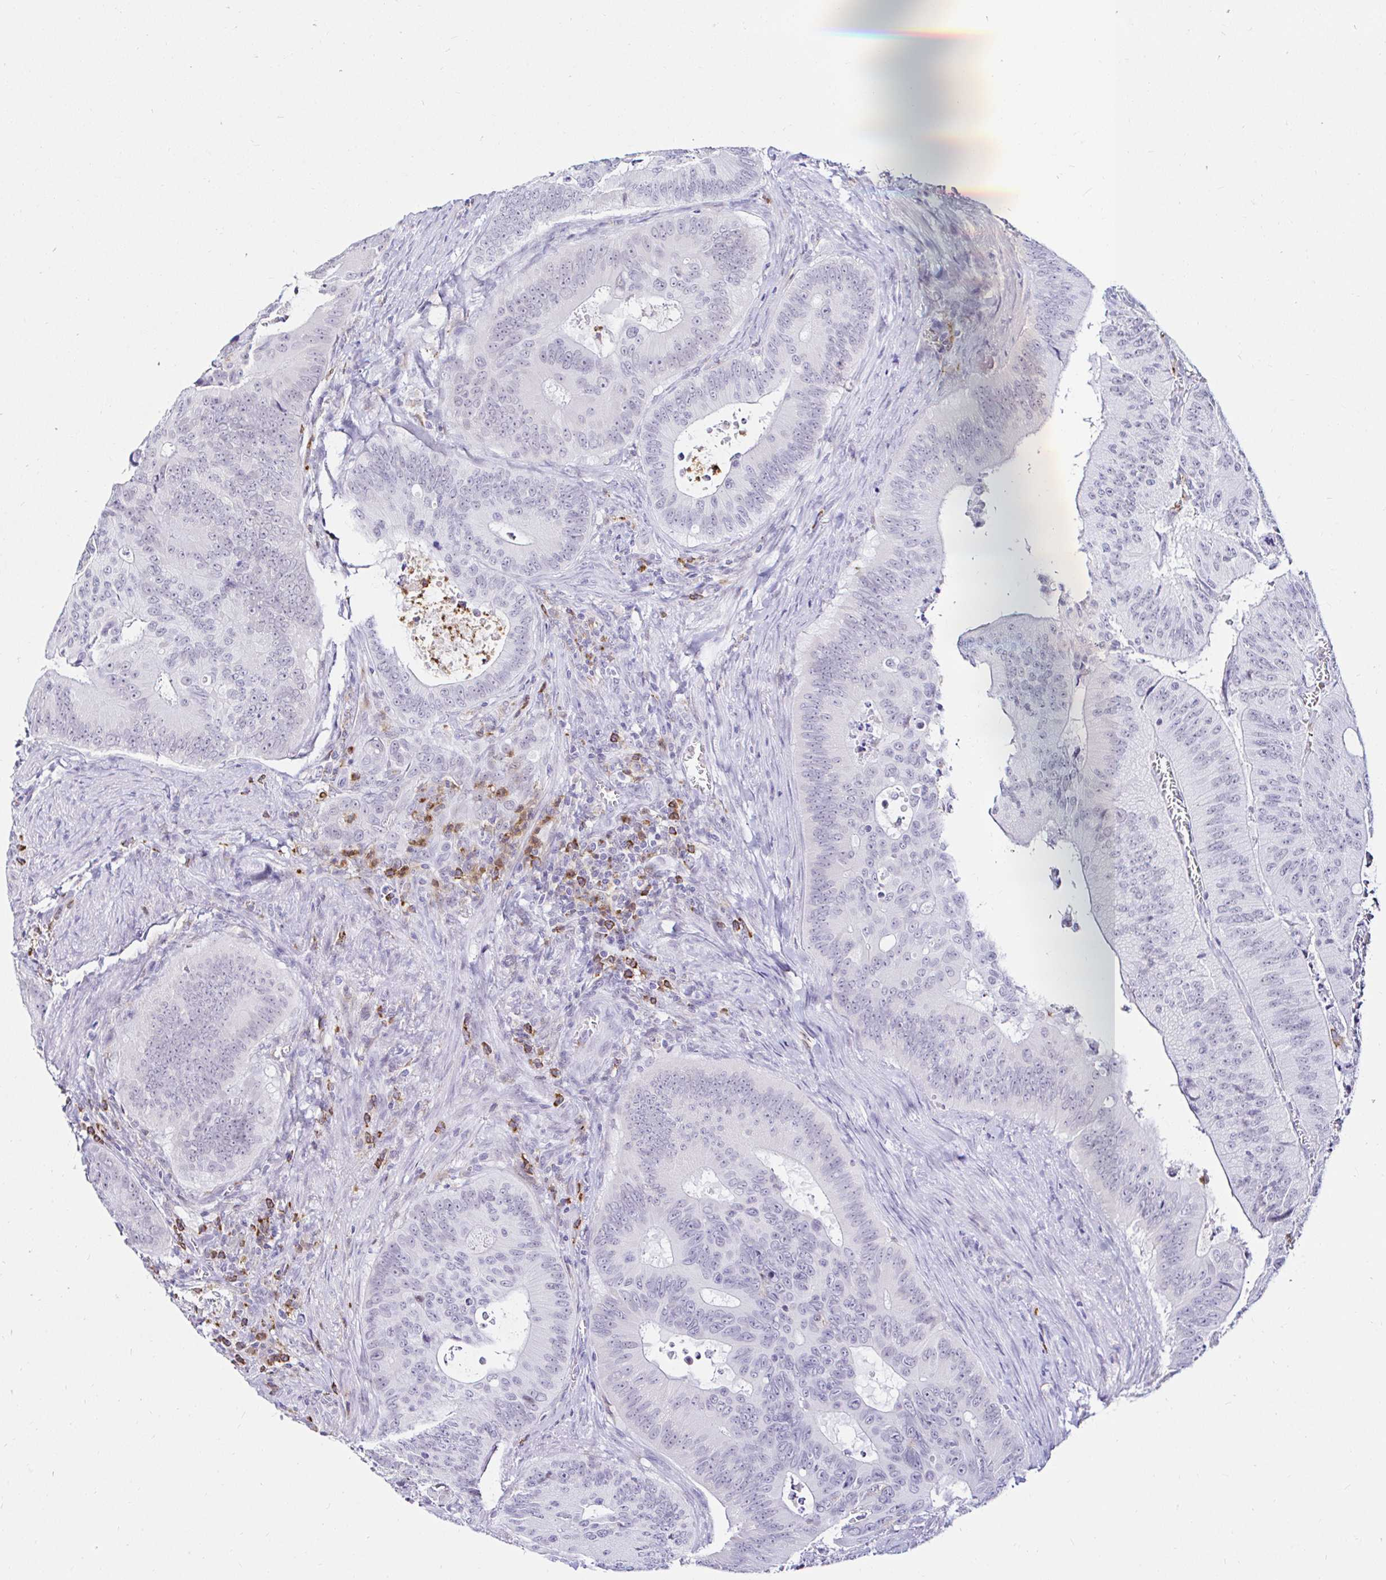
{"staining": {"intensity": "negative", "quantity": "none", "location": "none"}, "tissue": "colorectal cancer", "cell_type": "Tumor cells", "image_type": "cancer", "snomed": [{"axis": "morphology", "description": "Adenocarcinoma, NOS"}, {"axis": "topography", "description": "Colon"}], "caption": "Image shows no protein positivity in tumor cells of colorectal cancer tissue.", "gene": "CYBB", "patient": {"sex": "male", "age": 62}}